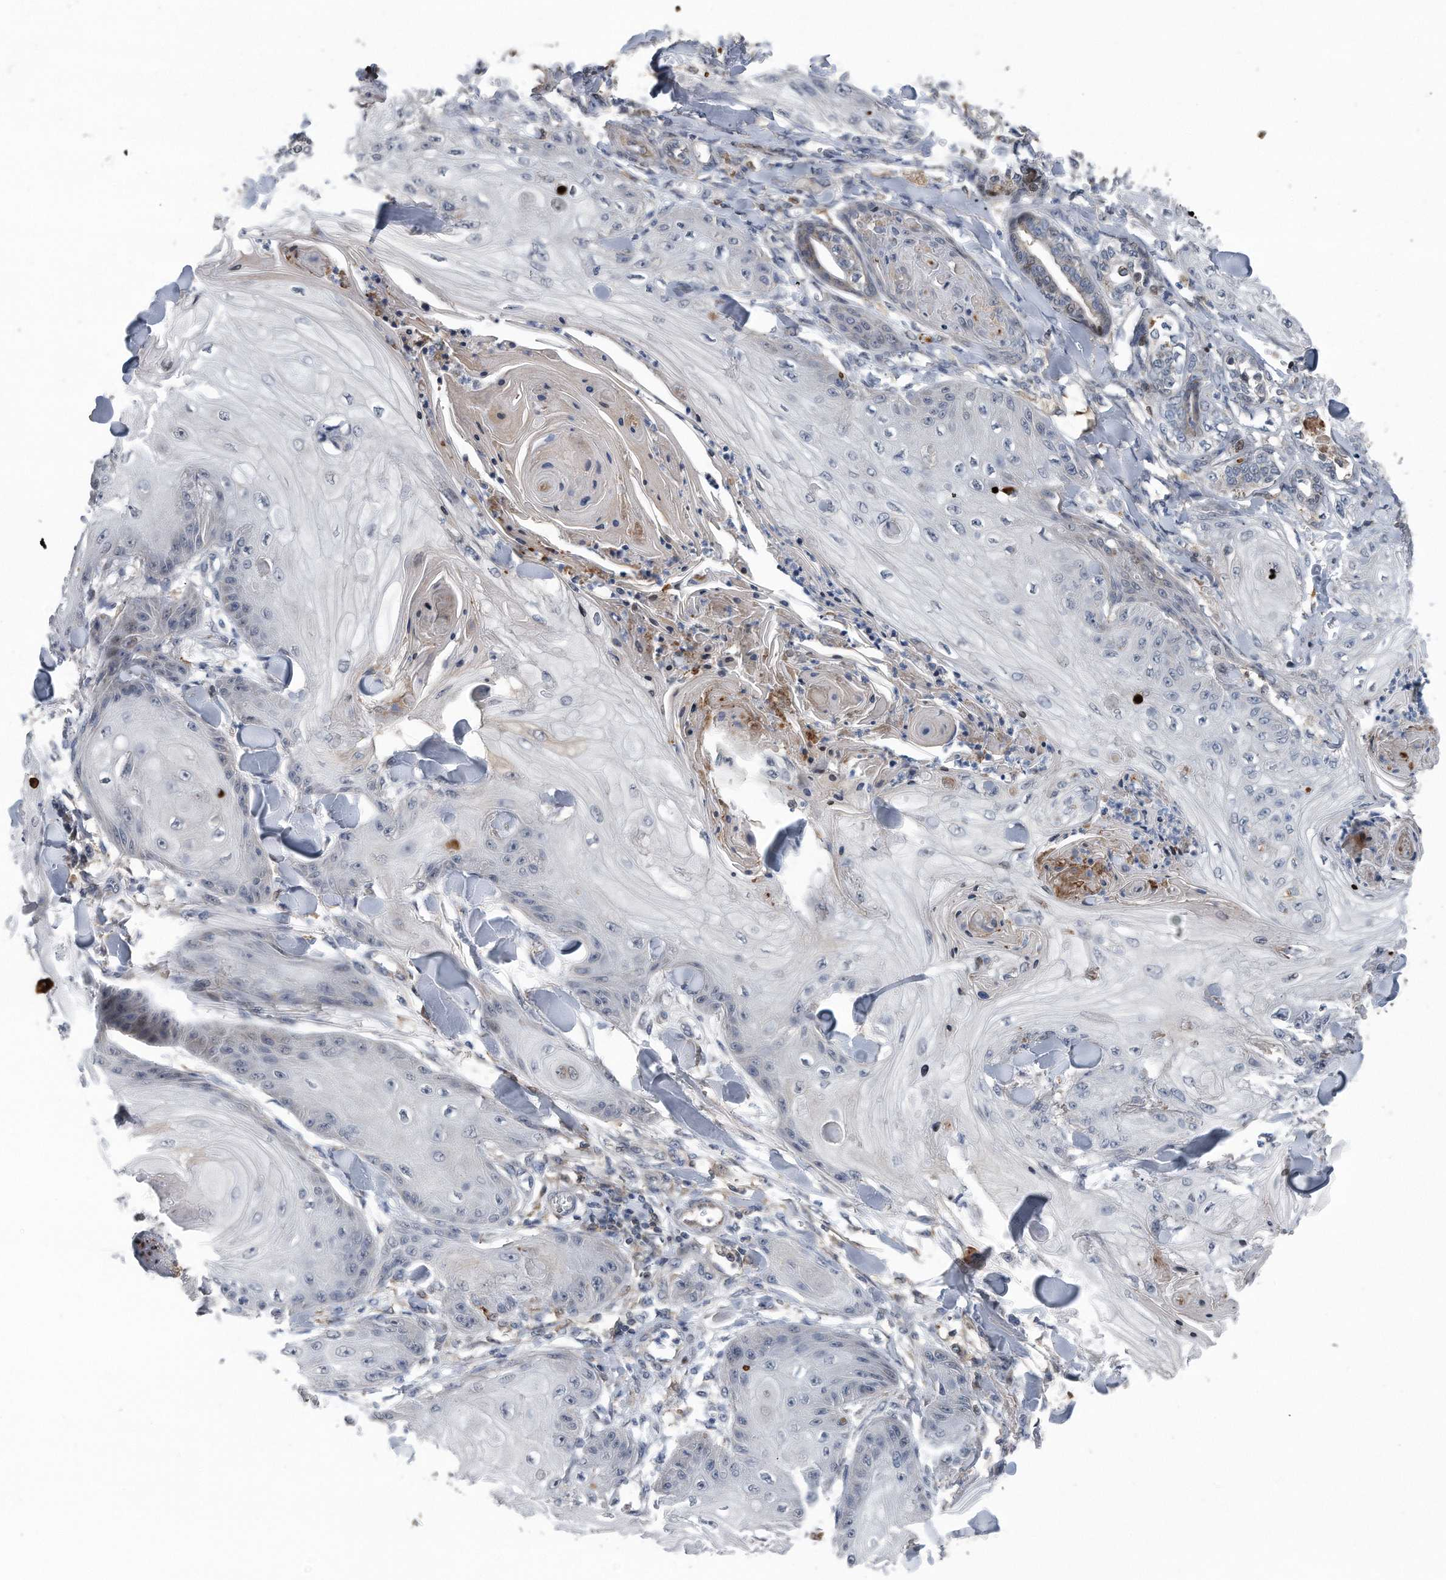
{"staining": {"intensity": "negative", "quantity": "none", "location": "none"}, "tissue": "skin cancer", "cell_type": "Tumor cells", "image_type": "cancer", "snomed": [{"axis": "morphology", "description": "Squamous cell carcinoma, NOS"}, {"axis": "topography", "description": "Skin"}], "caption": "Skin cancer stained for a protein using immunohistochemistry (IHC) displays no staining tumor cells.", "gene": "DST", "patient": {"sex": "male", "age": 74}}